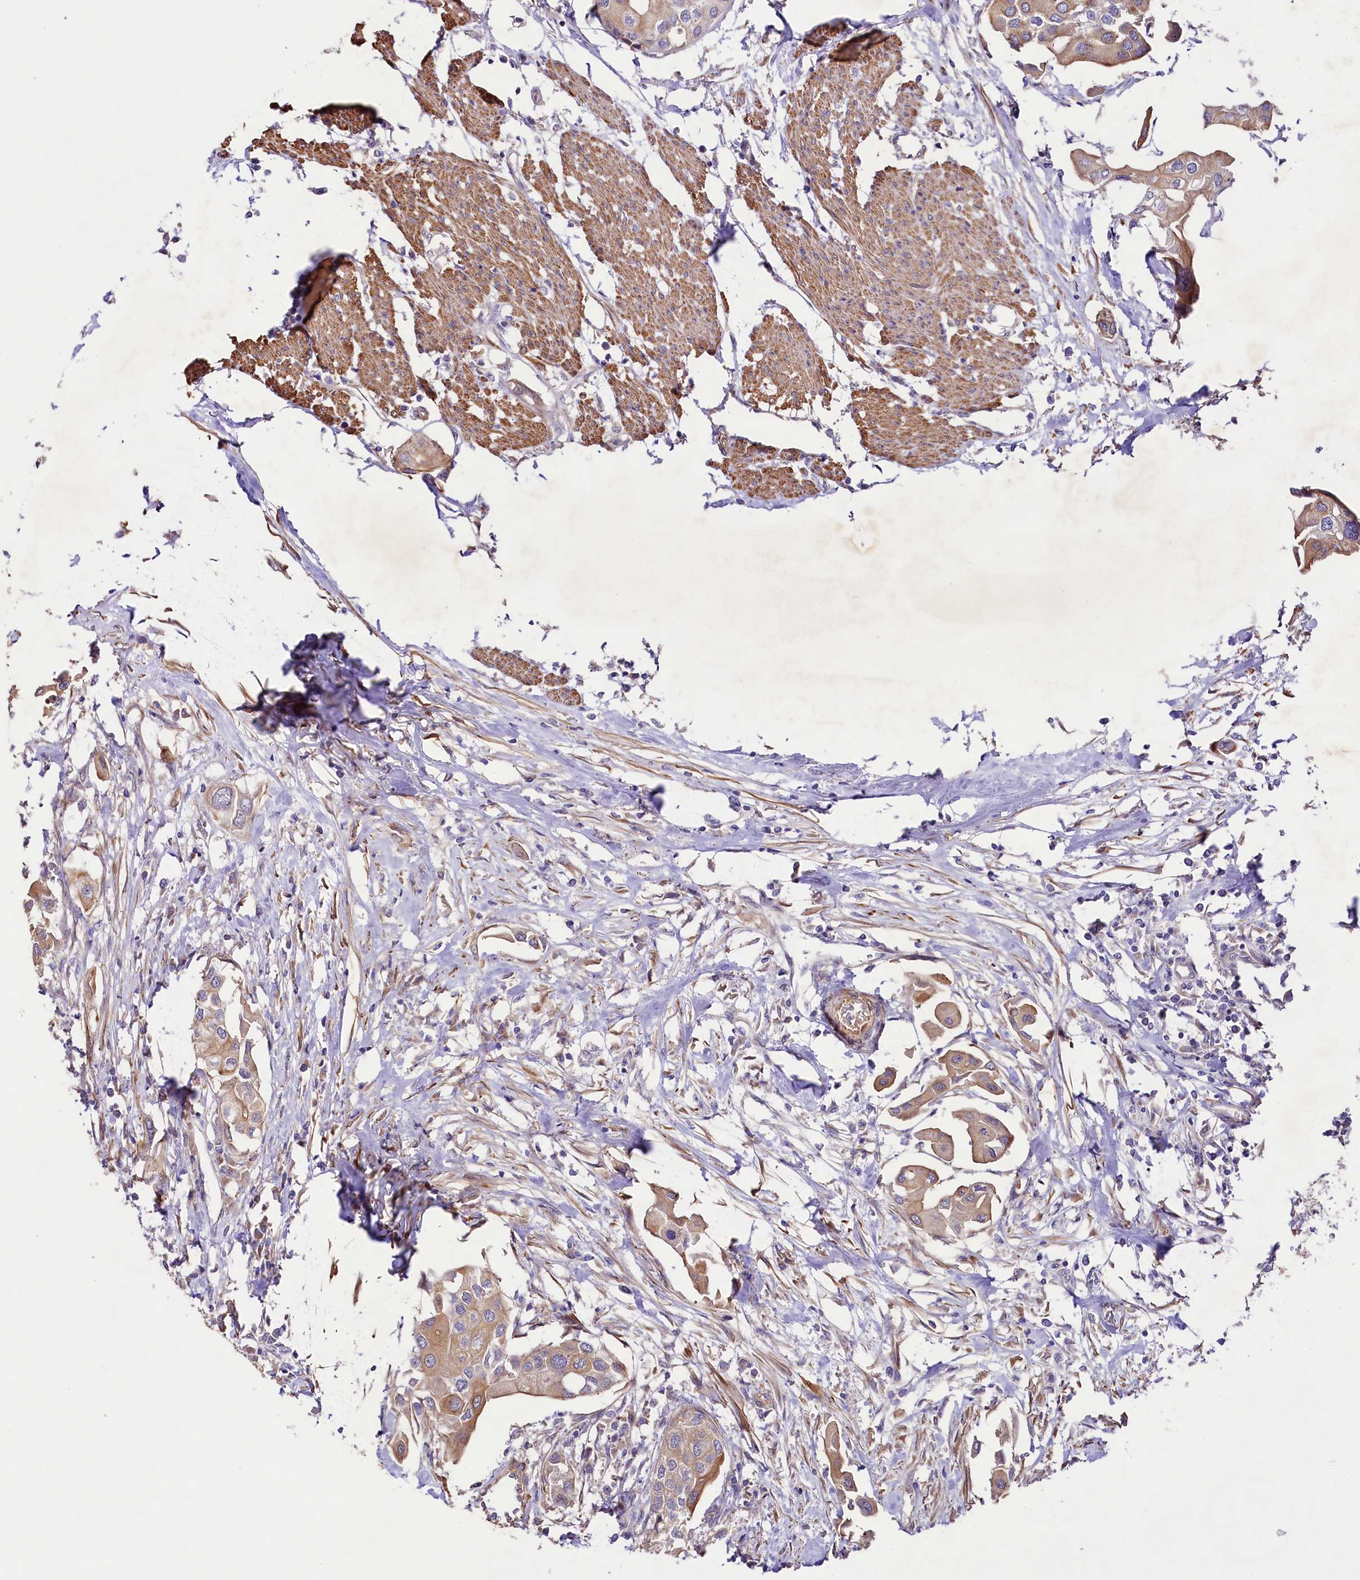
{"staining": {"intensity": "moderate", "quantity": "<25%", "location": "cytoplasmic/membranous"}, "tissue": "urothelial cancer", "cell_type": "Tumor cells", "image_type": "cancer", "snomed": [{"axis": "morphology", "description": "Urothelial carcinoma, High grade"}, {"axis": "topography", "description": "Urinary bladder"}], "caption": "Urothelial carcinoma (high-grade) stained with immunohistochemistry (IHC) shows moderate cytoplasmic/membranous expression in about <25% of tumor cells. (Stains: DAB in brown, nuclei in blue, Microscopy: brightfield microscopy at high magnification).", "gene": "VPS11", "patient": {"sex": "male", "age": 64}}